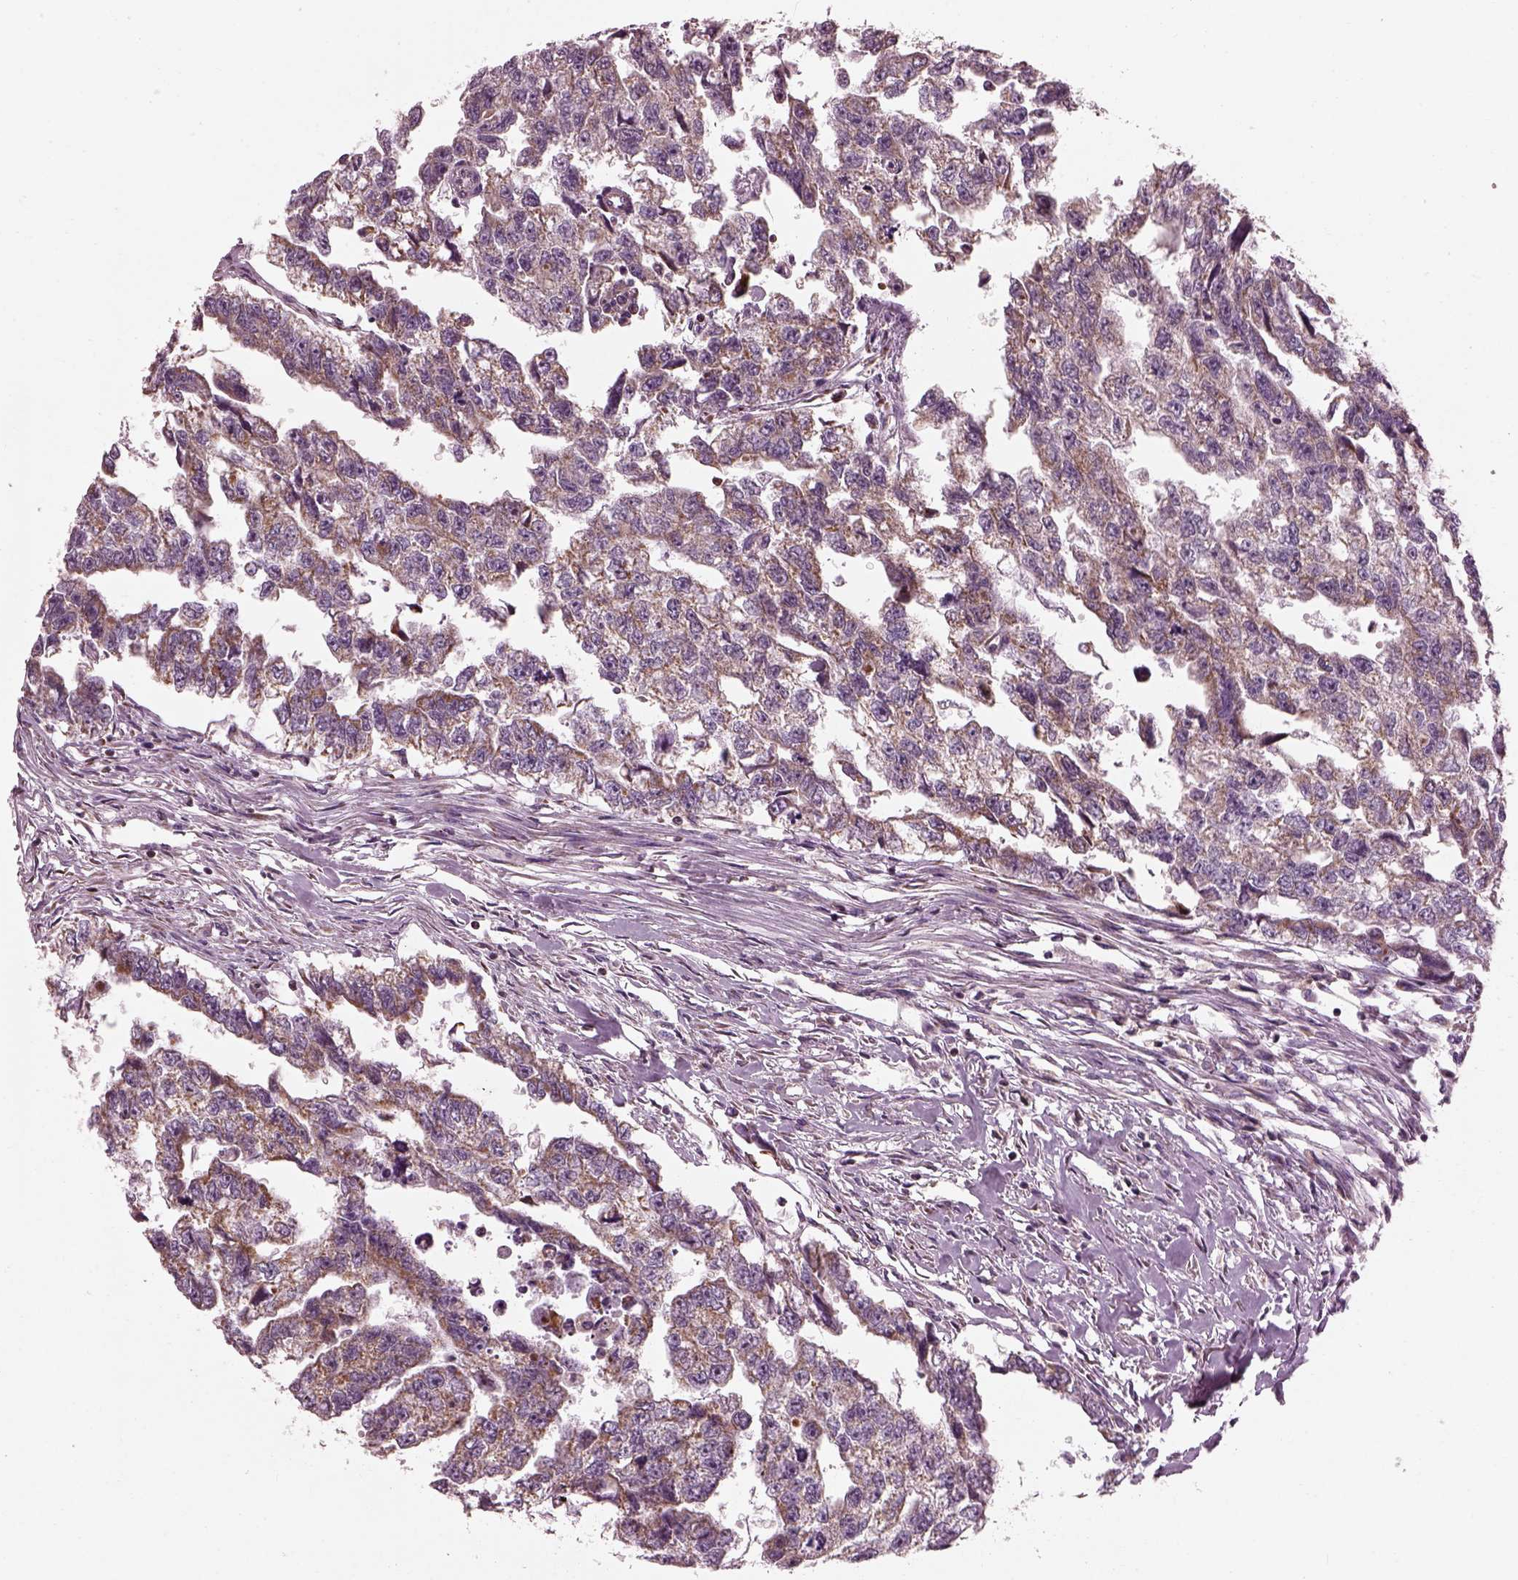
{"staining": {"intensity": "moderate", "quantity": ">75%", "location": "cytoplasmic/membranous"}, "tissue": "testis cancer", "cell_type": "Tumor cells", "image_type": "cancer", "snomed": [{"axis": "morphology", "description": "Carcinoma, Embryonal, NOS"}, {"axis": "morphology", "description": "Teratoma, malignant, NOS"}, {"axis": "topography", "description": "Testis"}], "caption": "Teratoma (malignant) (testis) stained with DAB (3,3'-diaminobenzidine) immunohistochemistry (IHC) shows medium levels of moderate cytoplasmic/membranous expression in about >75% of tumor cells.", "gene": "ATP5MF", "patient": {"sex": "male", "age": 44}}